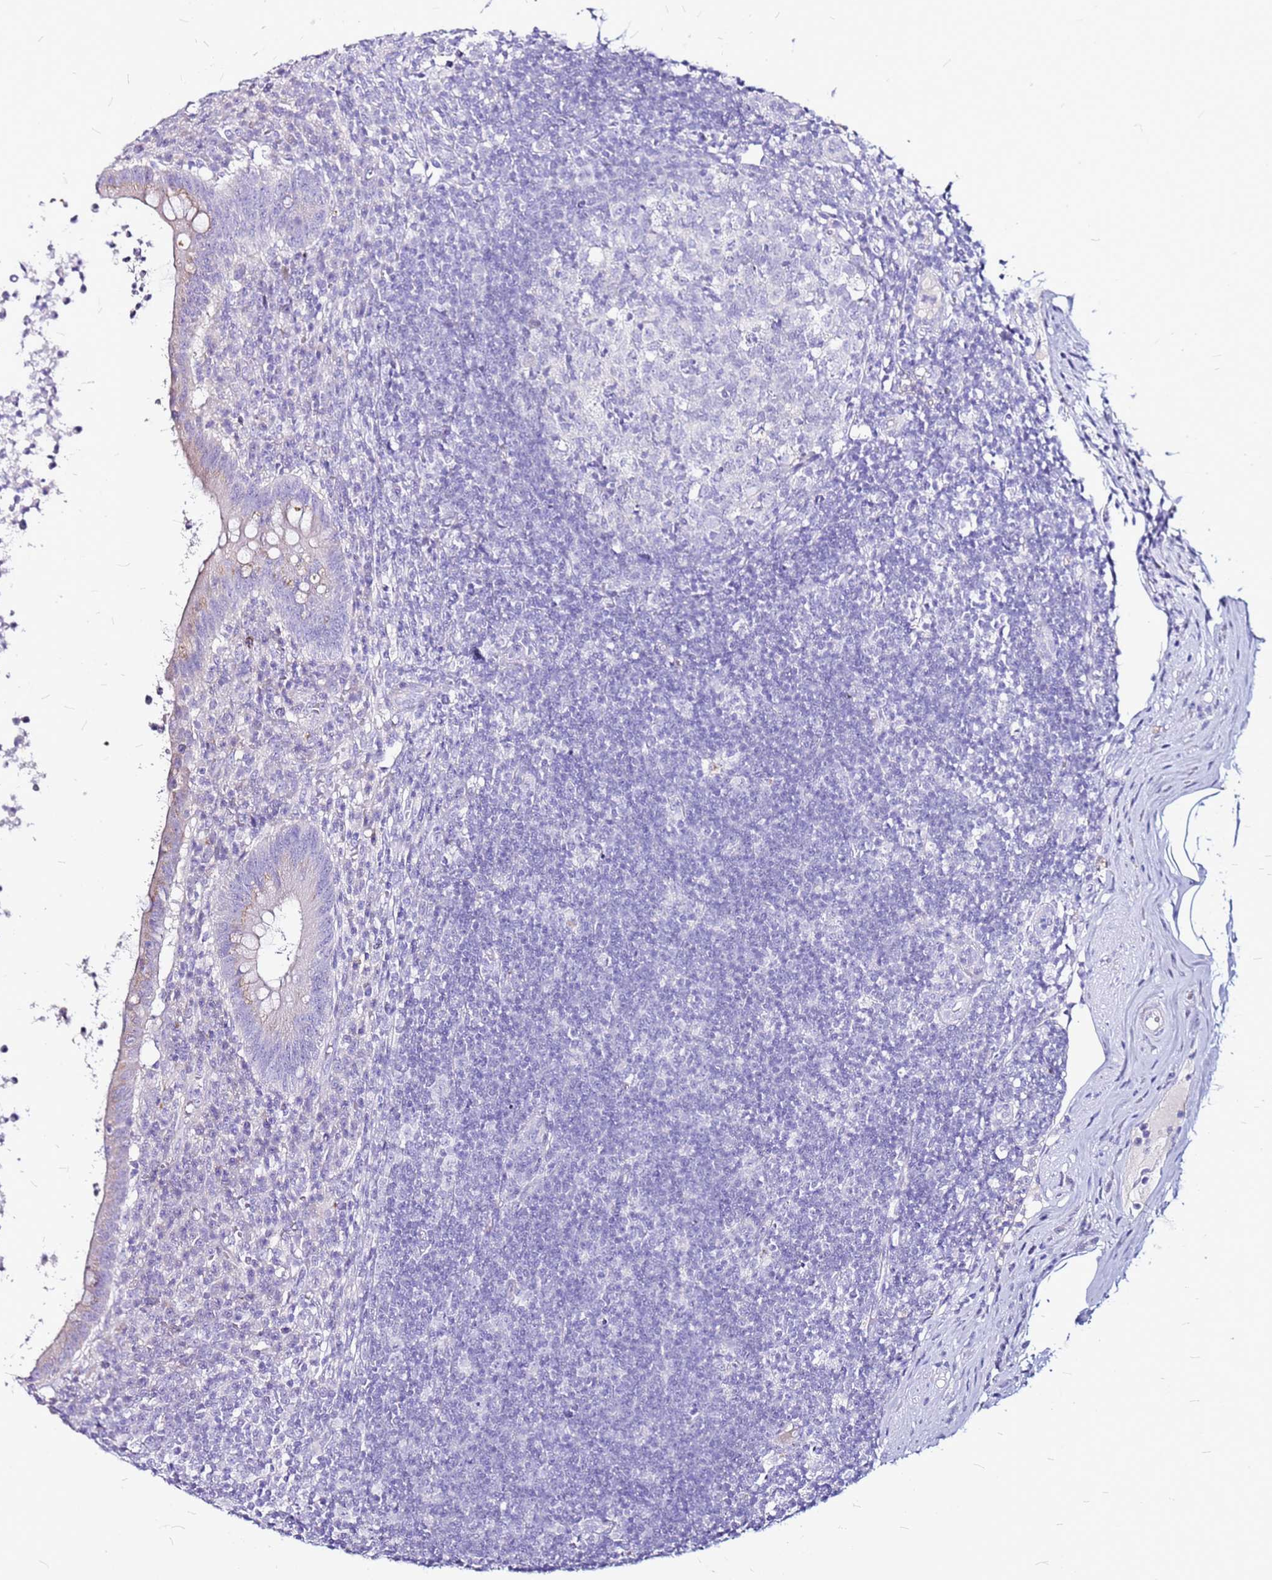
{"staining": {"intensity": "weak", "quantity": "<25%", "location": "cytoplasmic/membranous"}, "tissue": "appendix", "cell_type": "Glandular cells", "image_type": "normal", "snomed": [{"axis": "morphology", "description": "Normal tissue, NOS"}, {"axis": "topography", "description": "Appendix"}], "caption": "DAB immunohistochemical staining of unremarkable appendix demonstrates no significant expression in glandular cells.", "gene": "CASD1", "patient": {"sex": "female", "age": 56}}